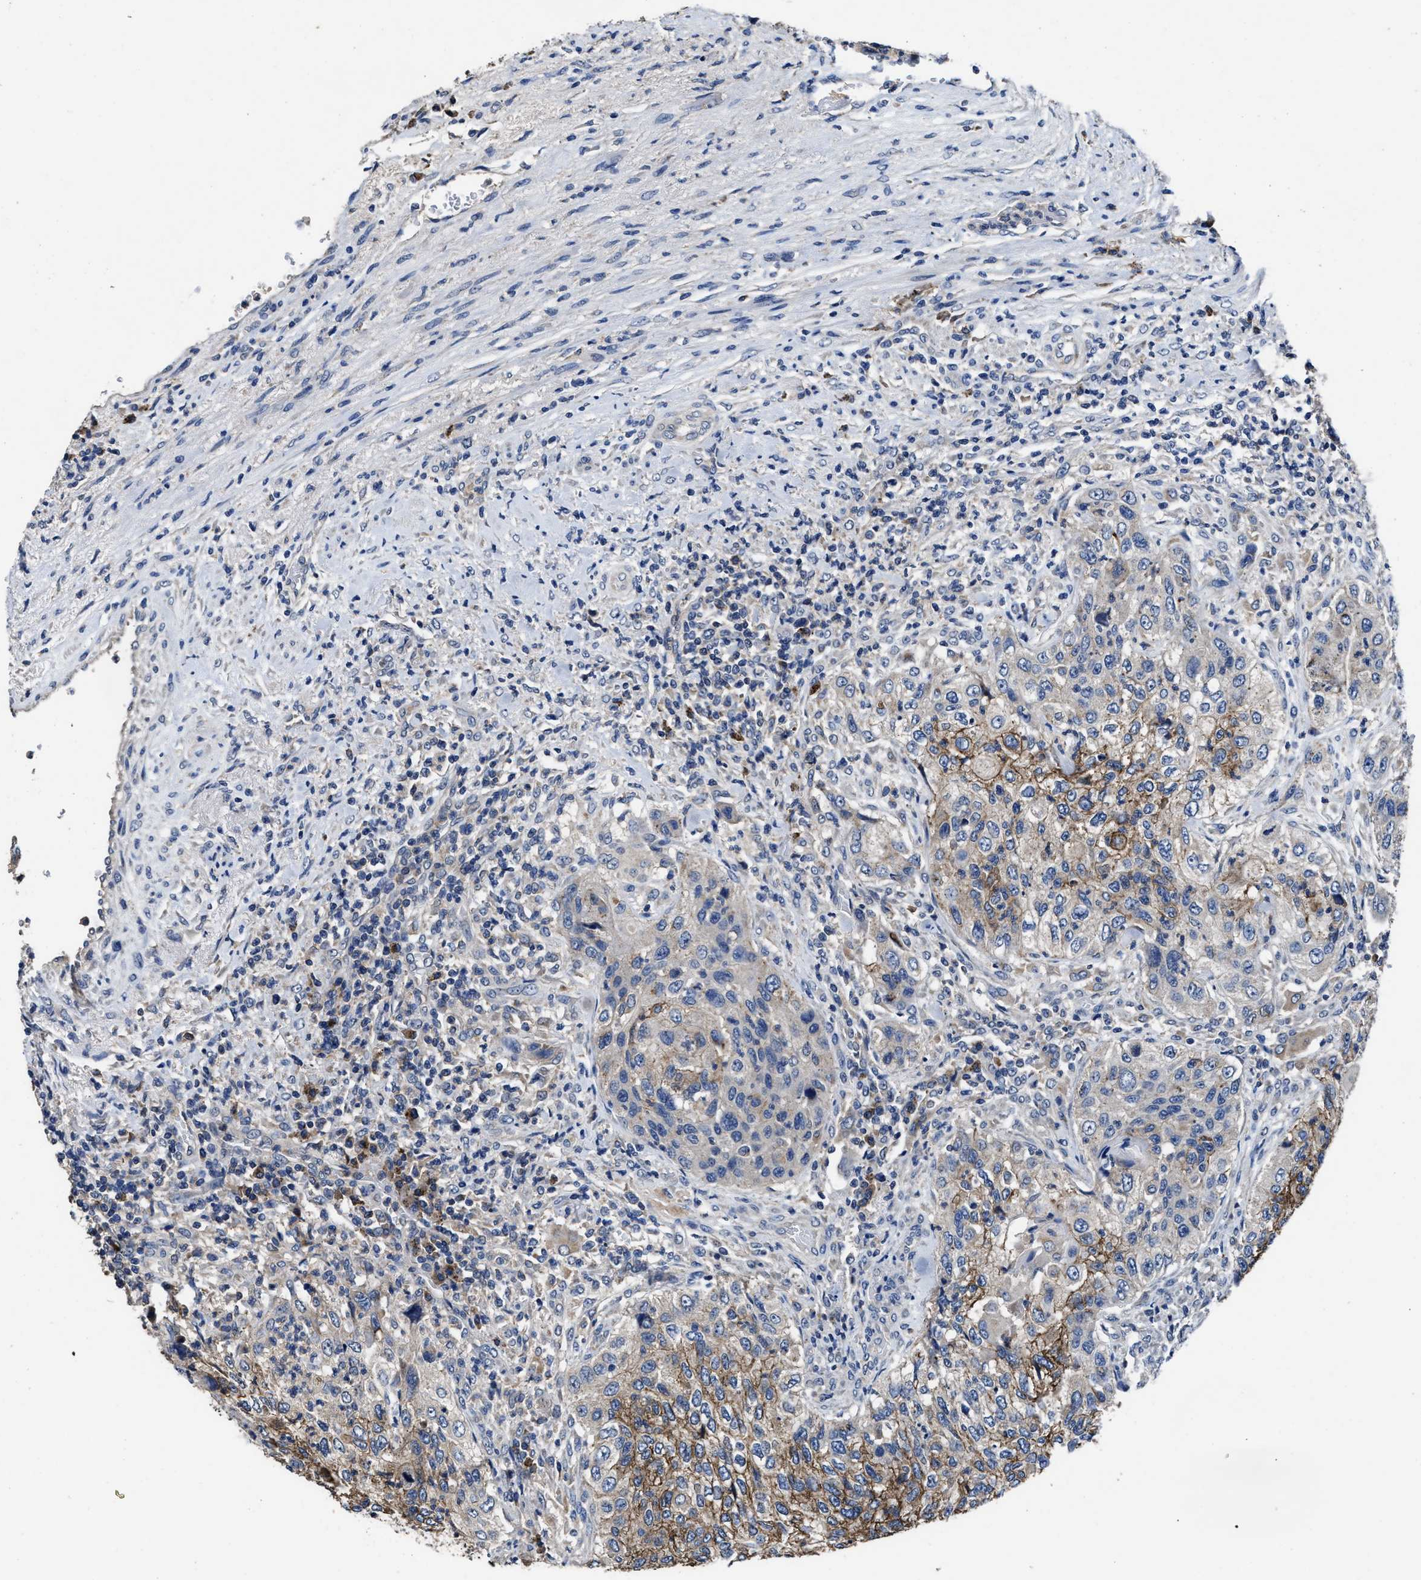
{"staining": {"intensity": "moderate", "quantity": "25%-75%", "location": "cytoplasmic/membranous"}, "tissue": "urothelial cancer", "cell_type": "Tumor cells", "image_type": "cancer", "snomed": [{"axis": "morphology", "description": "Urothelial carcinoma, High grade"}, {"axis": "topography", "description": "Urinary bladder"}], "caption": "DAB immunohistochemical staining of urothelial carcinoma (high-grade) shows moderate cytoplasmic/membranous protein staining in approximately 25%-75% of tumor cells.", "gene": "UBR4", "patient": {"sex": "female", "age": 60}}